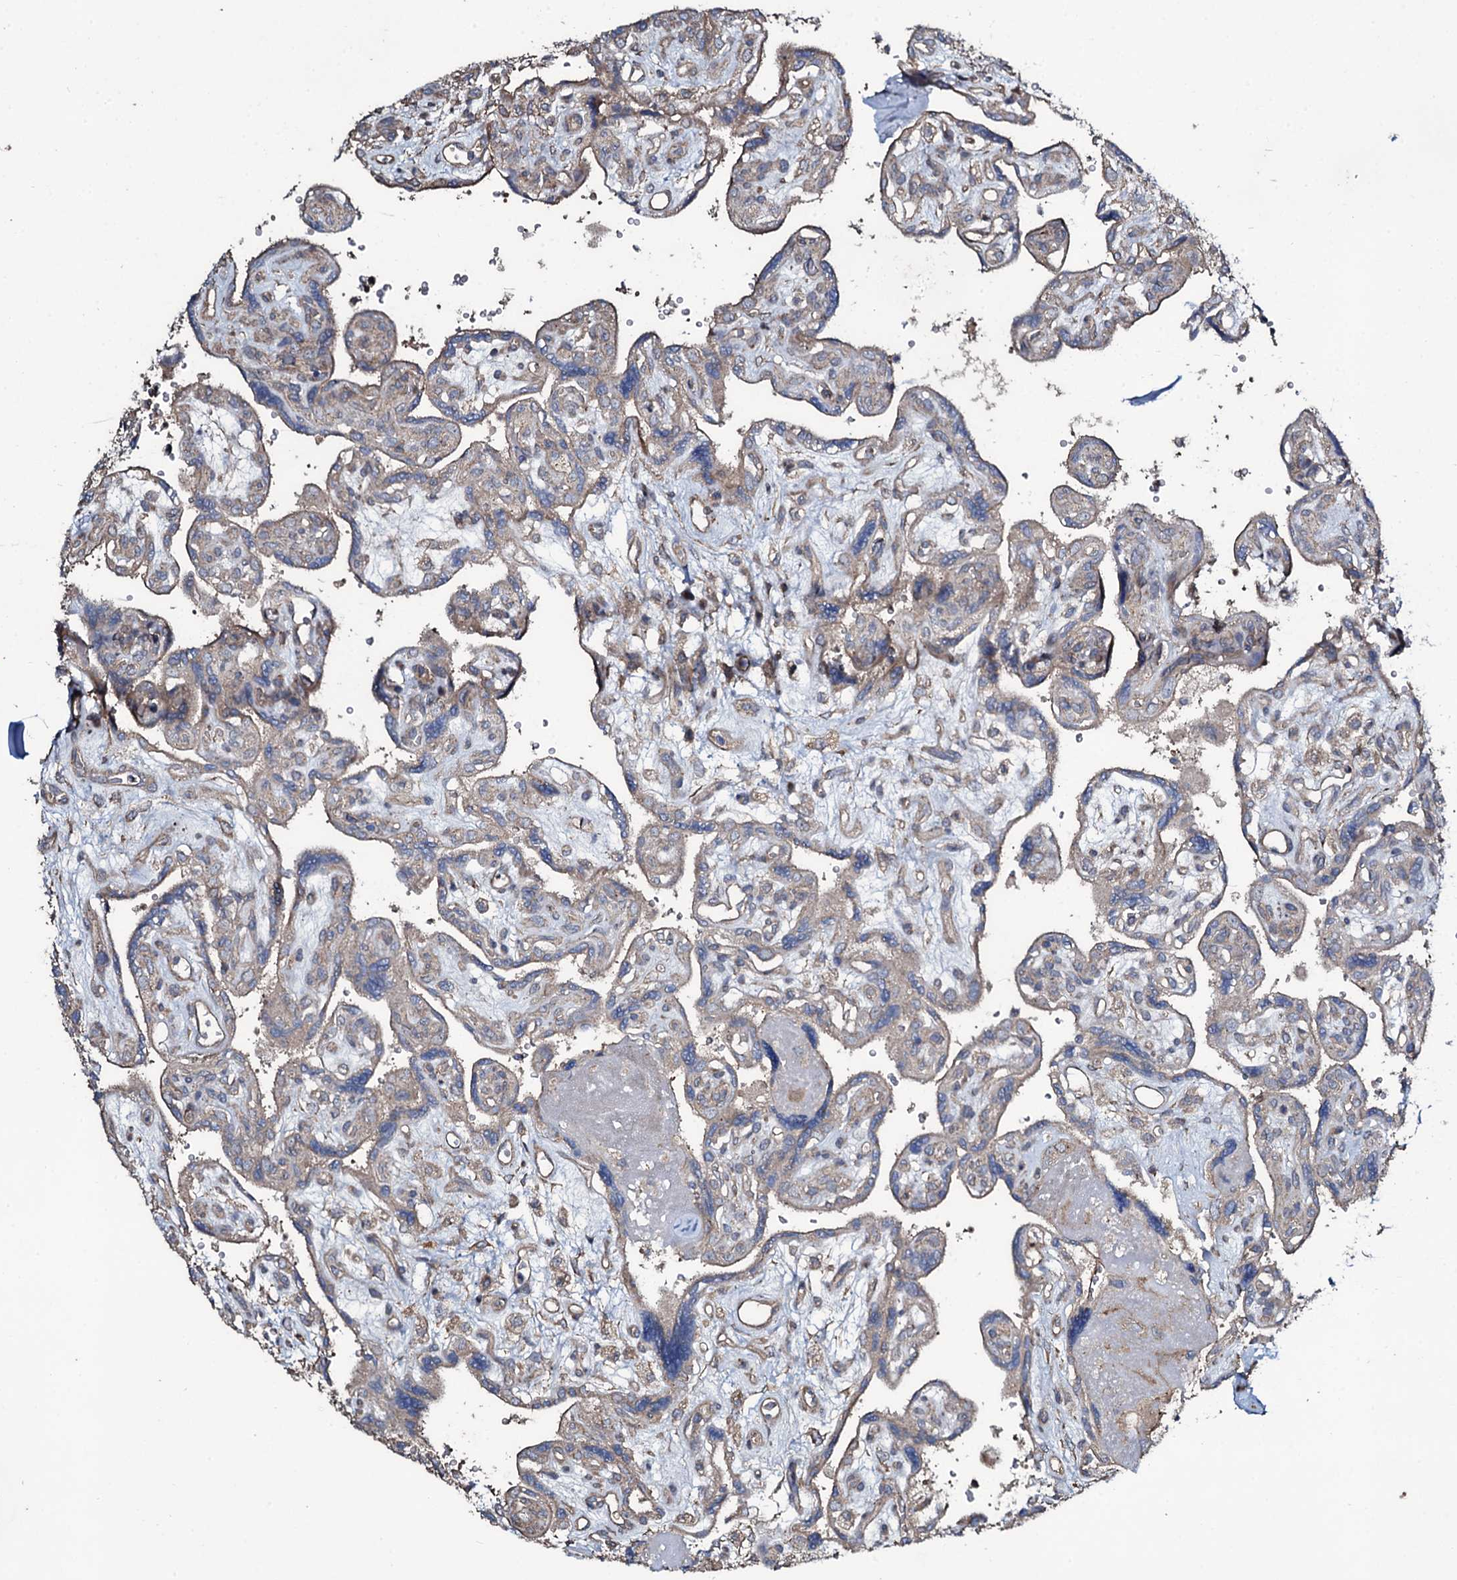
{"staining": {"intensity": "moderate", "quantity": ">75%", "location": "cytoplasmic/membranous"}, "tissue": "placenta", "cell_type": "Decidual cells", "image_type": "normal", "snomed": [{"axis": "morphology", "description": "Normal tissue, NOS"}, {"axis": "topography", "description": "Placenta"}], "caption": "This photomicrograph shows normal placenta stained with immunohistochemistry (IHC) to label a protein in brown. The cytoplasmic/membranous of decidual cells show moderate positivity for the protein. Nuclei are counter-stained blue.", "gene": "WIPF3", "patient": {"sex": "female", "age": 39}}